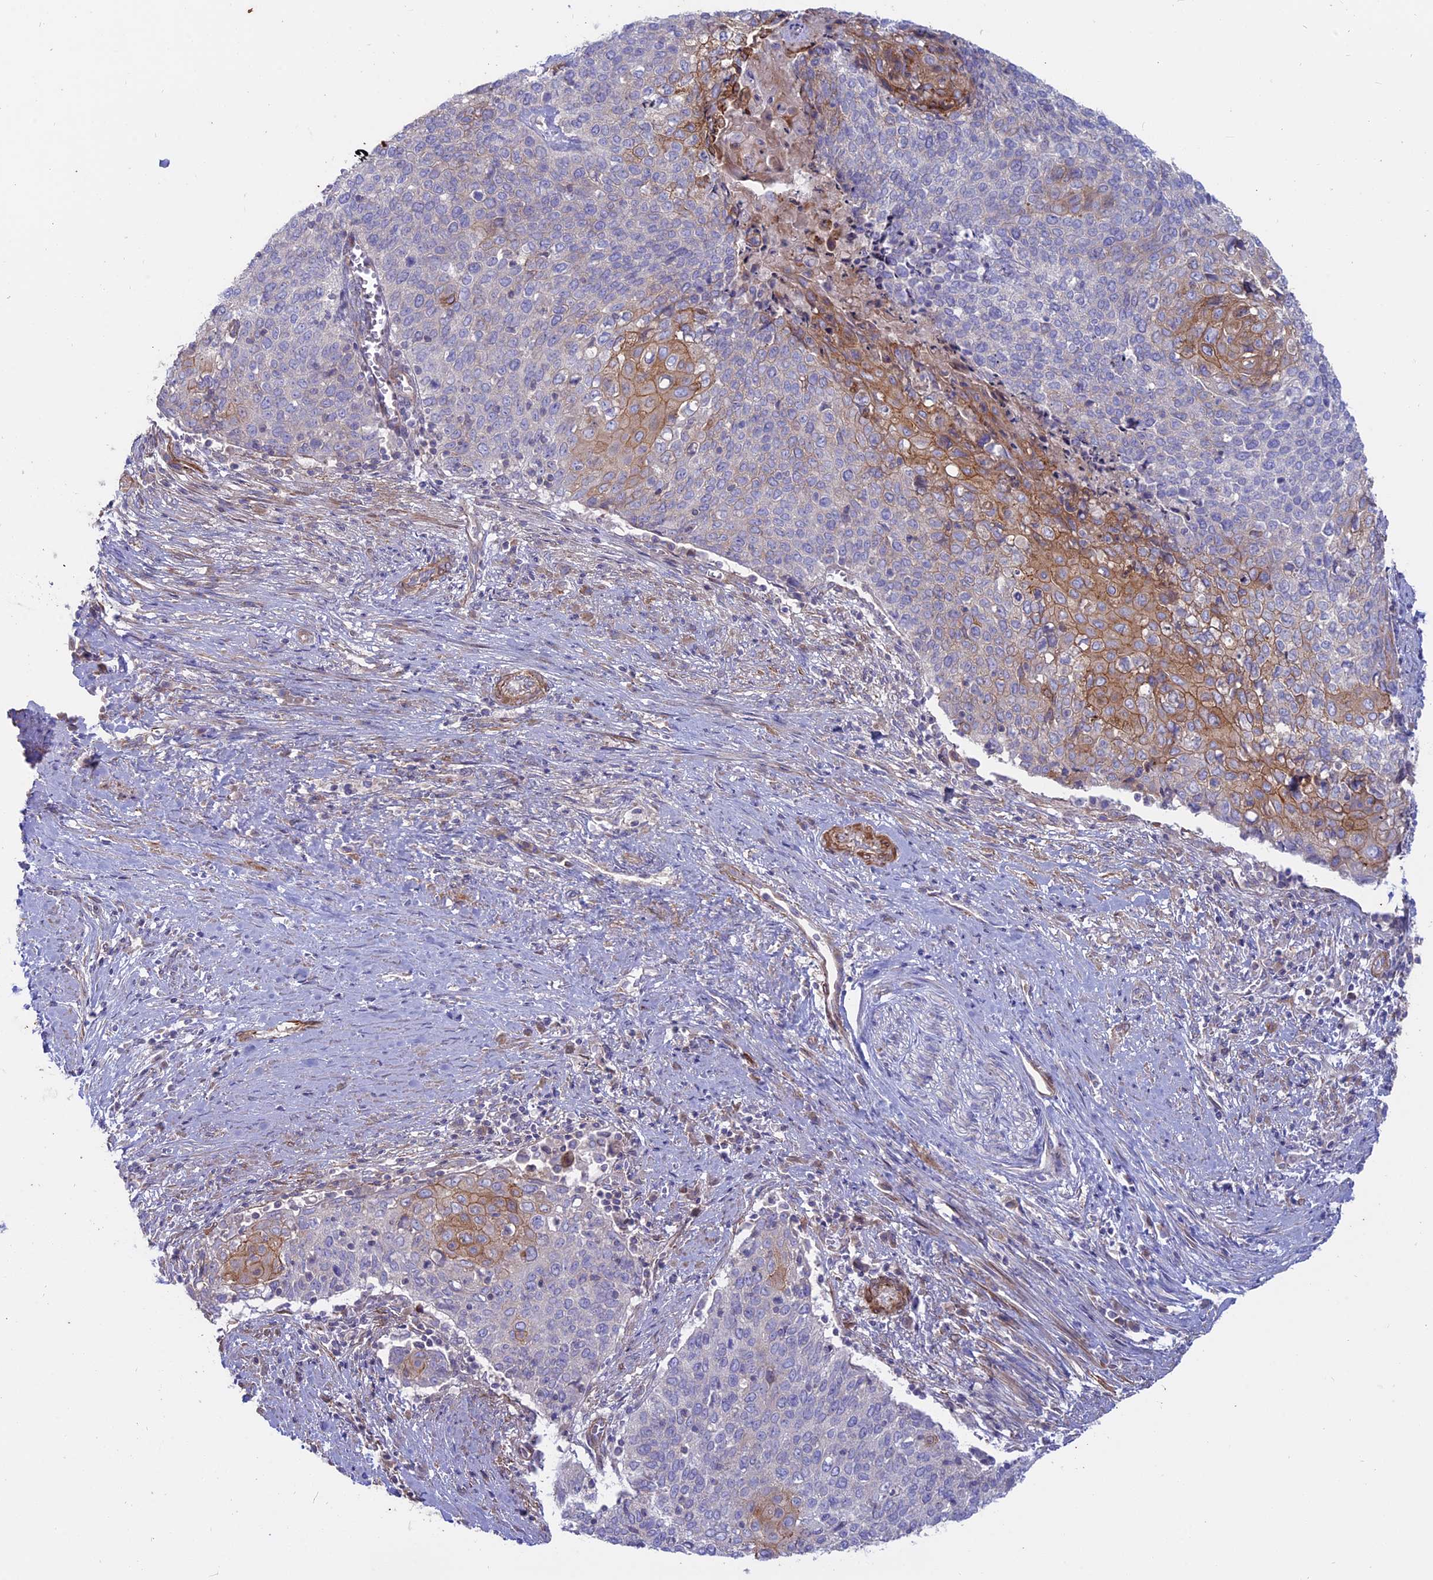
{"staining": {"intensity": "moderate", "quantity": "<25%", "location": "cytoplasmic/membranous"}, "tissue": "cervical cancer", "cell_type": "Tumor cells", "image_type": "cancer", "snomed": [{"axis": "morphology", "description": "Squamous cell carcinoma, NOS"}, {"axis": "topography", "description": "Cervix"}], "caption": "Immunohistochemical staining of squamous cell carcinoma (cervical) exhibits moderate cytoplasmic/membranous protein staining in about <25% of tumor cells.", "gene": "MYO5B", "patient": {"sex": "female", "age": 39}}